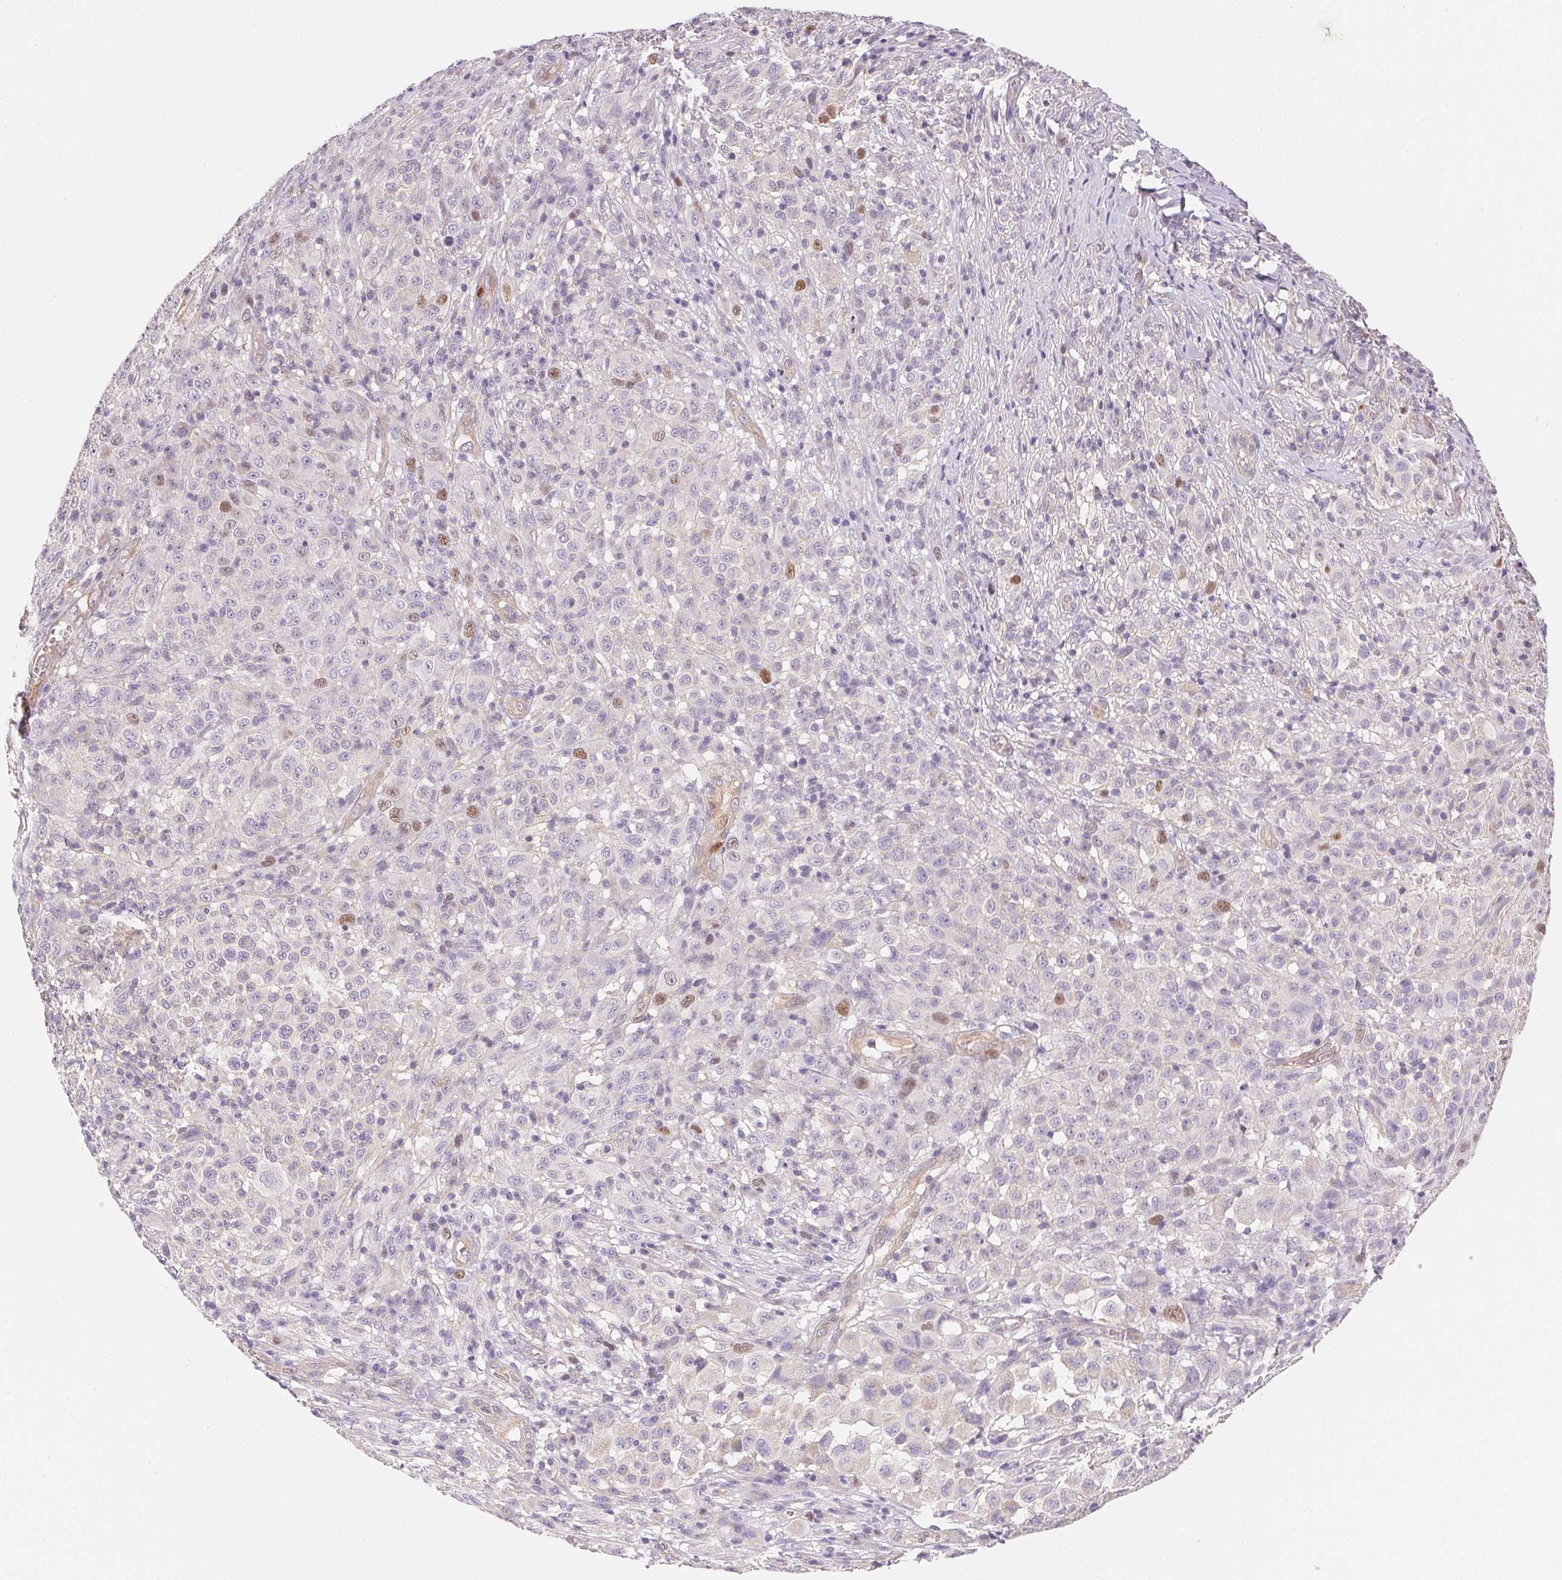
{"staining": {"intensity": "moderate", "quantity": "<25%", "location": "nuclear"}, "tissue": "melanoma", "cell_type": "Tumor cells", "image_type": "cancer", "snomed": [{"axis": "morphology", "description": "Malignant melanoma, NOS"}, {"axis": "topography", "description": "Skin"}], "caption": "Melanoma stained with a brown dye exhibits moderate nuclear positive expression in approximately <25% of tumor cells.", "gene": "SMTN", "patient": {"sex": "male", "age": 73}}